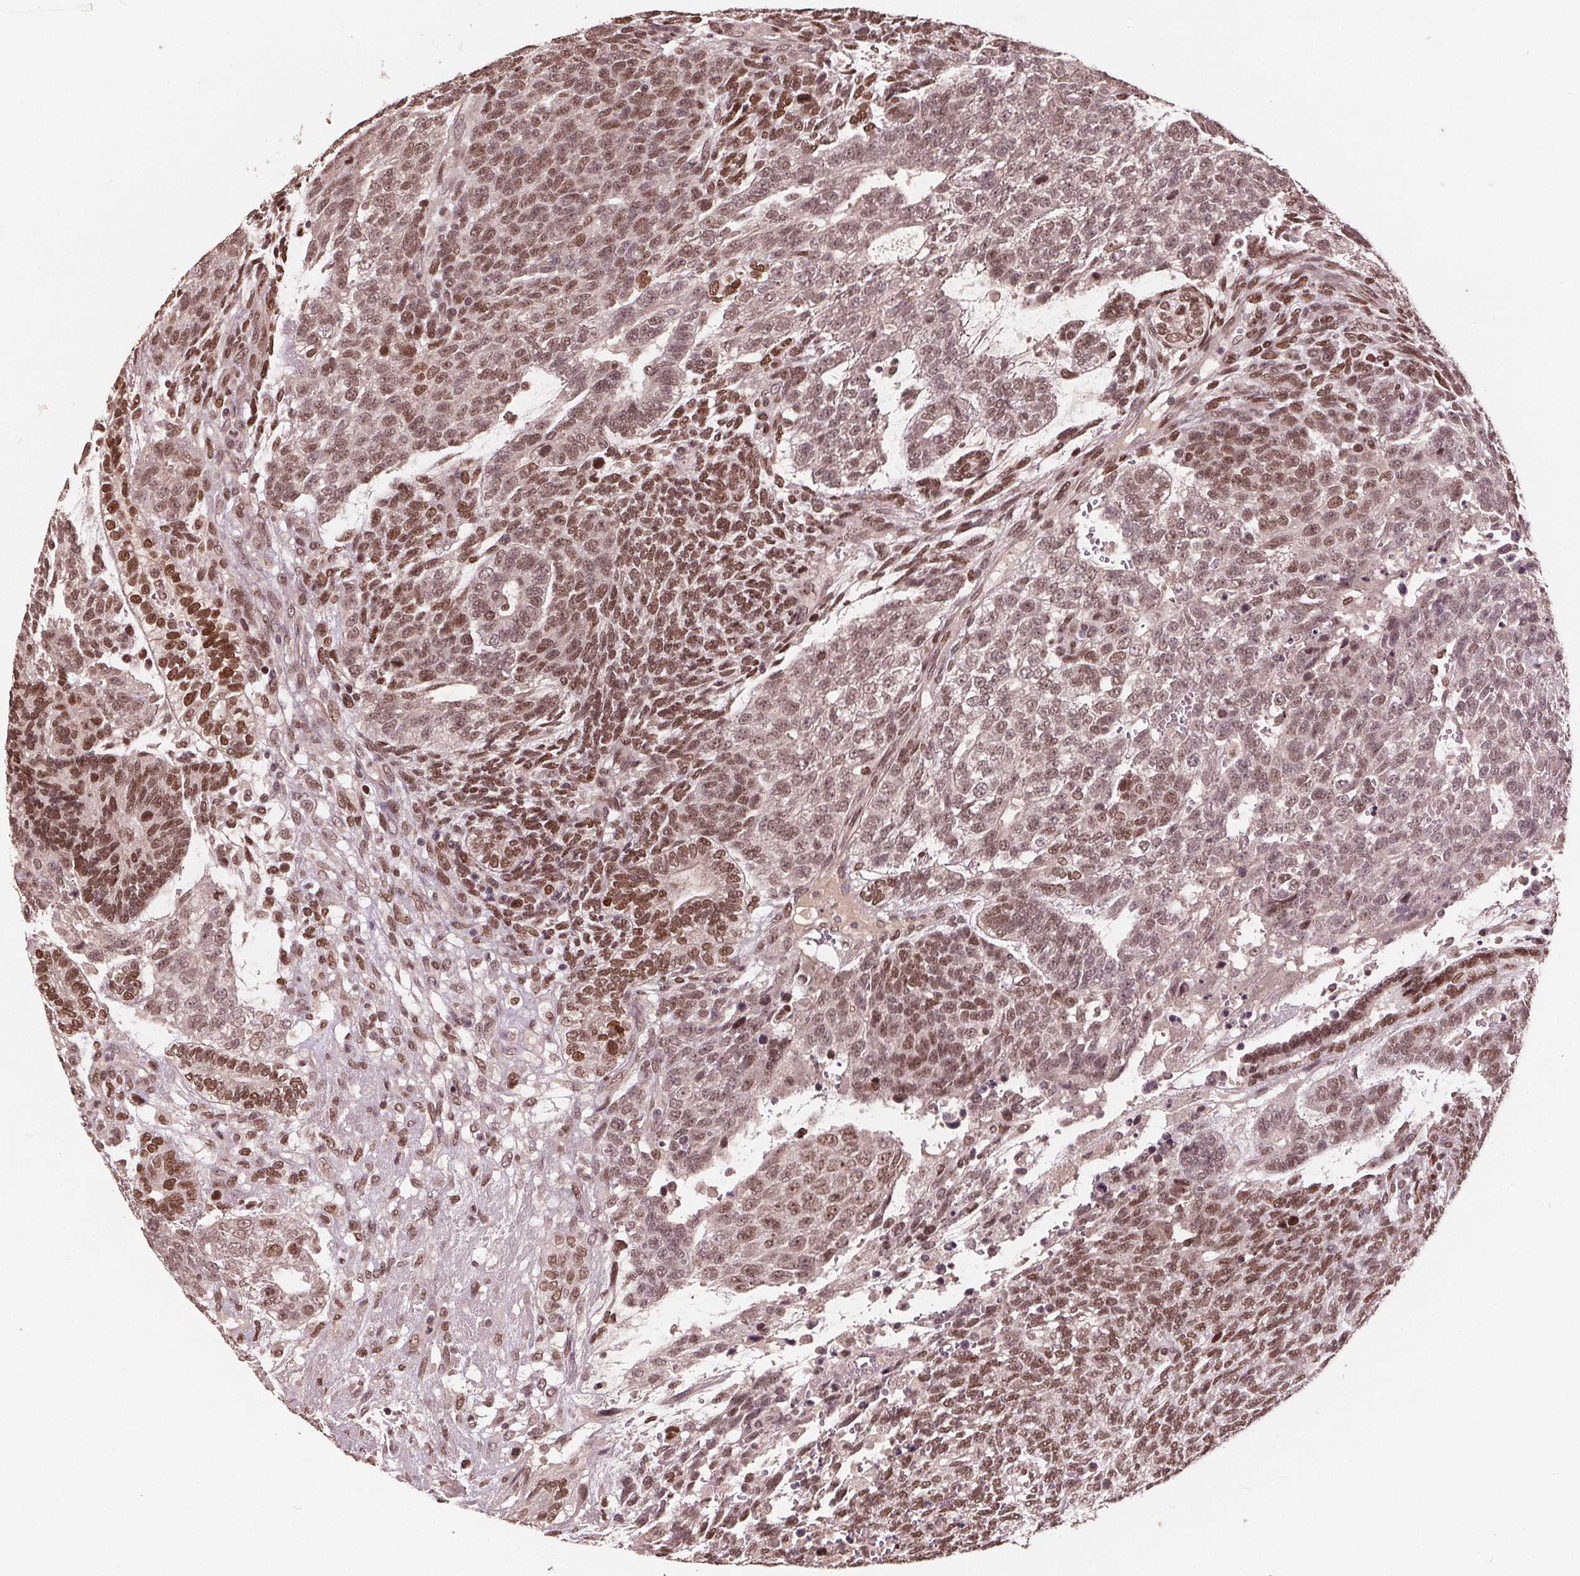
{"staining": {"intensity": "moderate", "quantity": ">75%", "location": "nuclear"}, "tissue": "testis cancer", "cell_type": "Tumor cells", "image_type": "cancer", "snomed": [{"axis": "morphology", "description": "Carcinoma, Embryonal, NOS"}, {"axis": "topography", "description": "Testis"}], "caption": "Immunohistochemical staining of human embryonal carcinoma (testis) displays medium levels of moderate nuclear positivity in about >75% of tumor cells. Using DAB (3,3'-diaminobenzidine) (brown) and hematoxylin (blue) stains, captured at high magnification using brightfield microscopy.", "gene": "DNMT3B", "patient": {"sex": "male", "age": 23}}